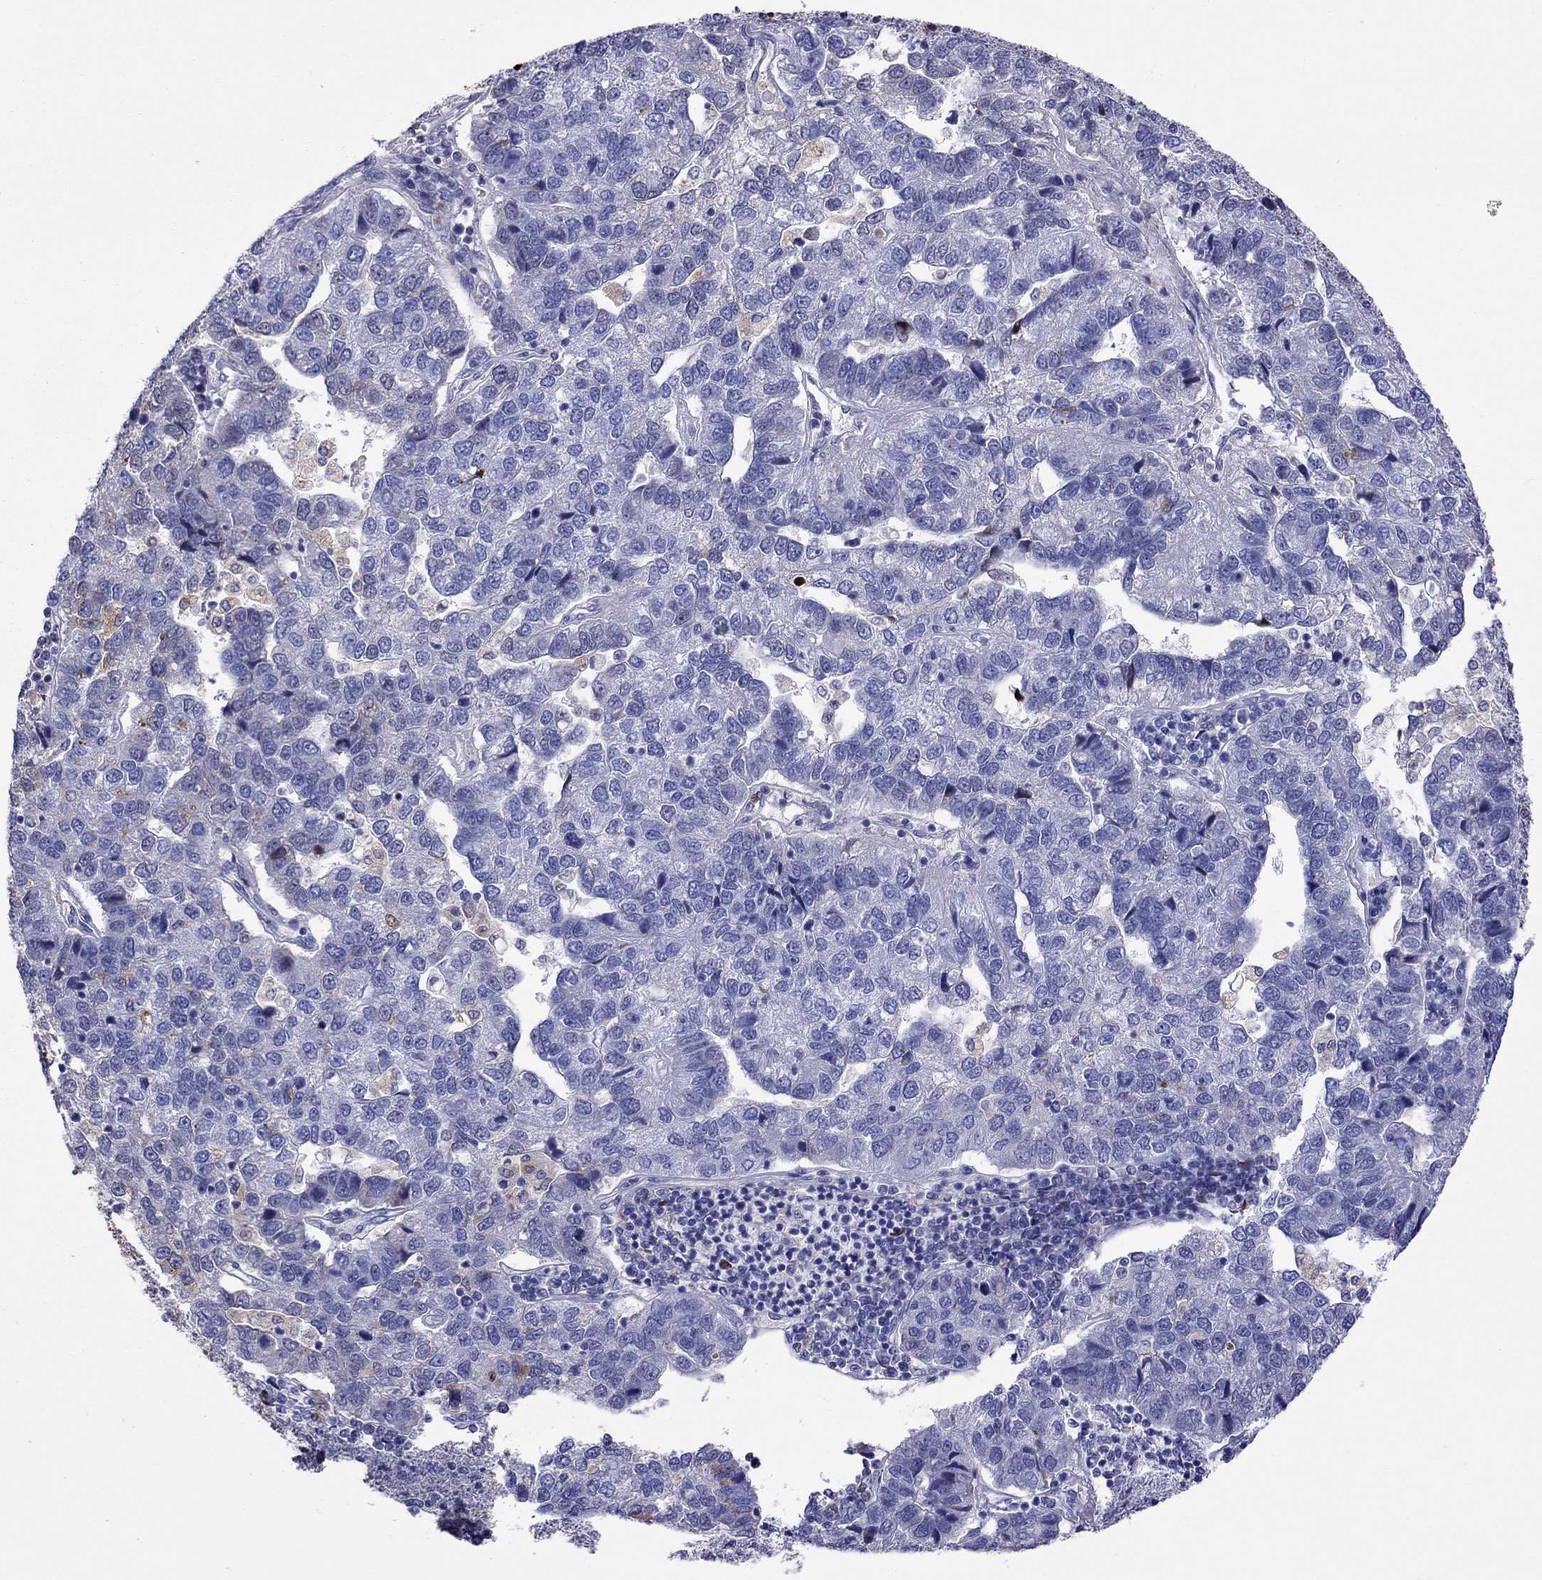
{"staining": {"intensity": "negative", "quantity": "none", "location": "none"}, "tissue": "pancreatic cancer", "cell_type": "Tumor cells", "image_type": "cancer", "snomed": [{"axis": "morphology", "description": "Adenocarcinoma, NOS"}, {"axis": "topography", "description": "Pancreas"}], "caption": "An image of human pancreatic cancer is negative for staining in tumor cells. (Stains: DAB (3,3'-diaminobenzidine) immunohistochemistry (IHC) with hematoxylin counter stain, Microscopy: brightfield microscopy at high magnification).", "gene": "SERPINA3", "patient": {"sex": "female", "age": 61}}